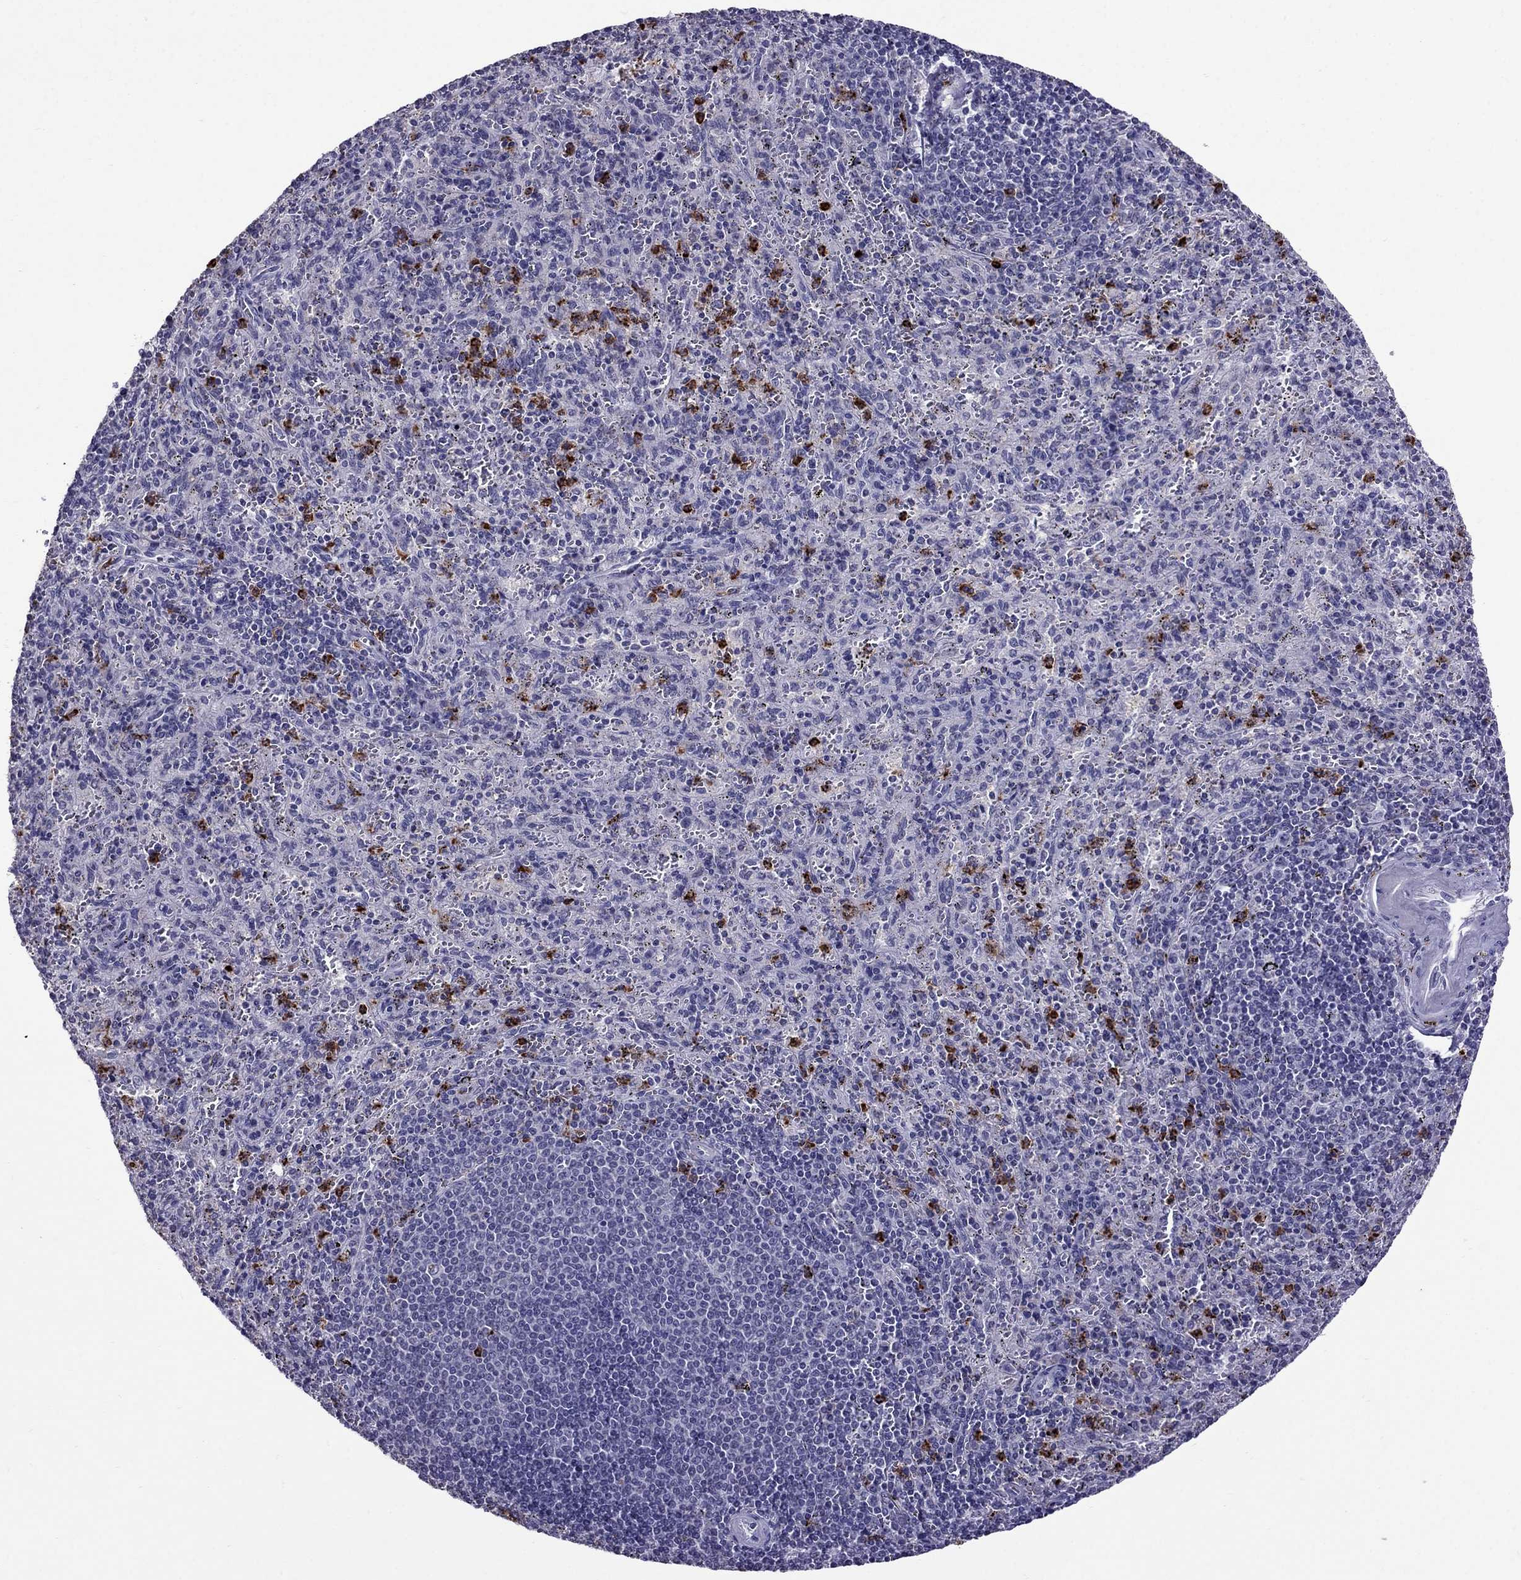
{"staining": {"intensity": "strong", "quantity": "<25%", "location": "cytoplasmic/membranous"}, "tissue": "spleen", "cell_type": "Cells in red pulp", "image_type": "normal", "snomed": [{"axis": "morphology", "description": "Normal tissue, NOS"}, {"axis": "topography", "description": "Spleen"}], "caption": "Protein analysis of unremarkable spleen displays strong cytoplasmic/membranous staining in approximately <25% of cells in red pulp.", "gene": "OLFM4", "patient": {"sex": "male", "age": 57}}